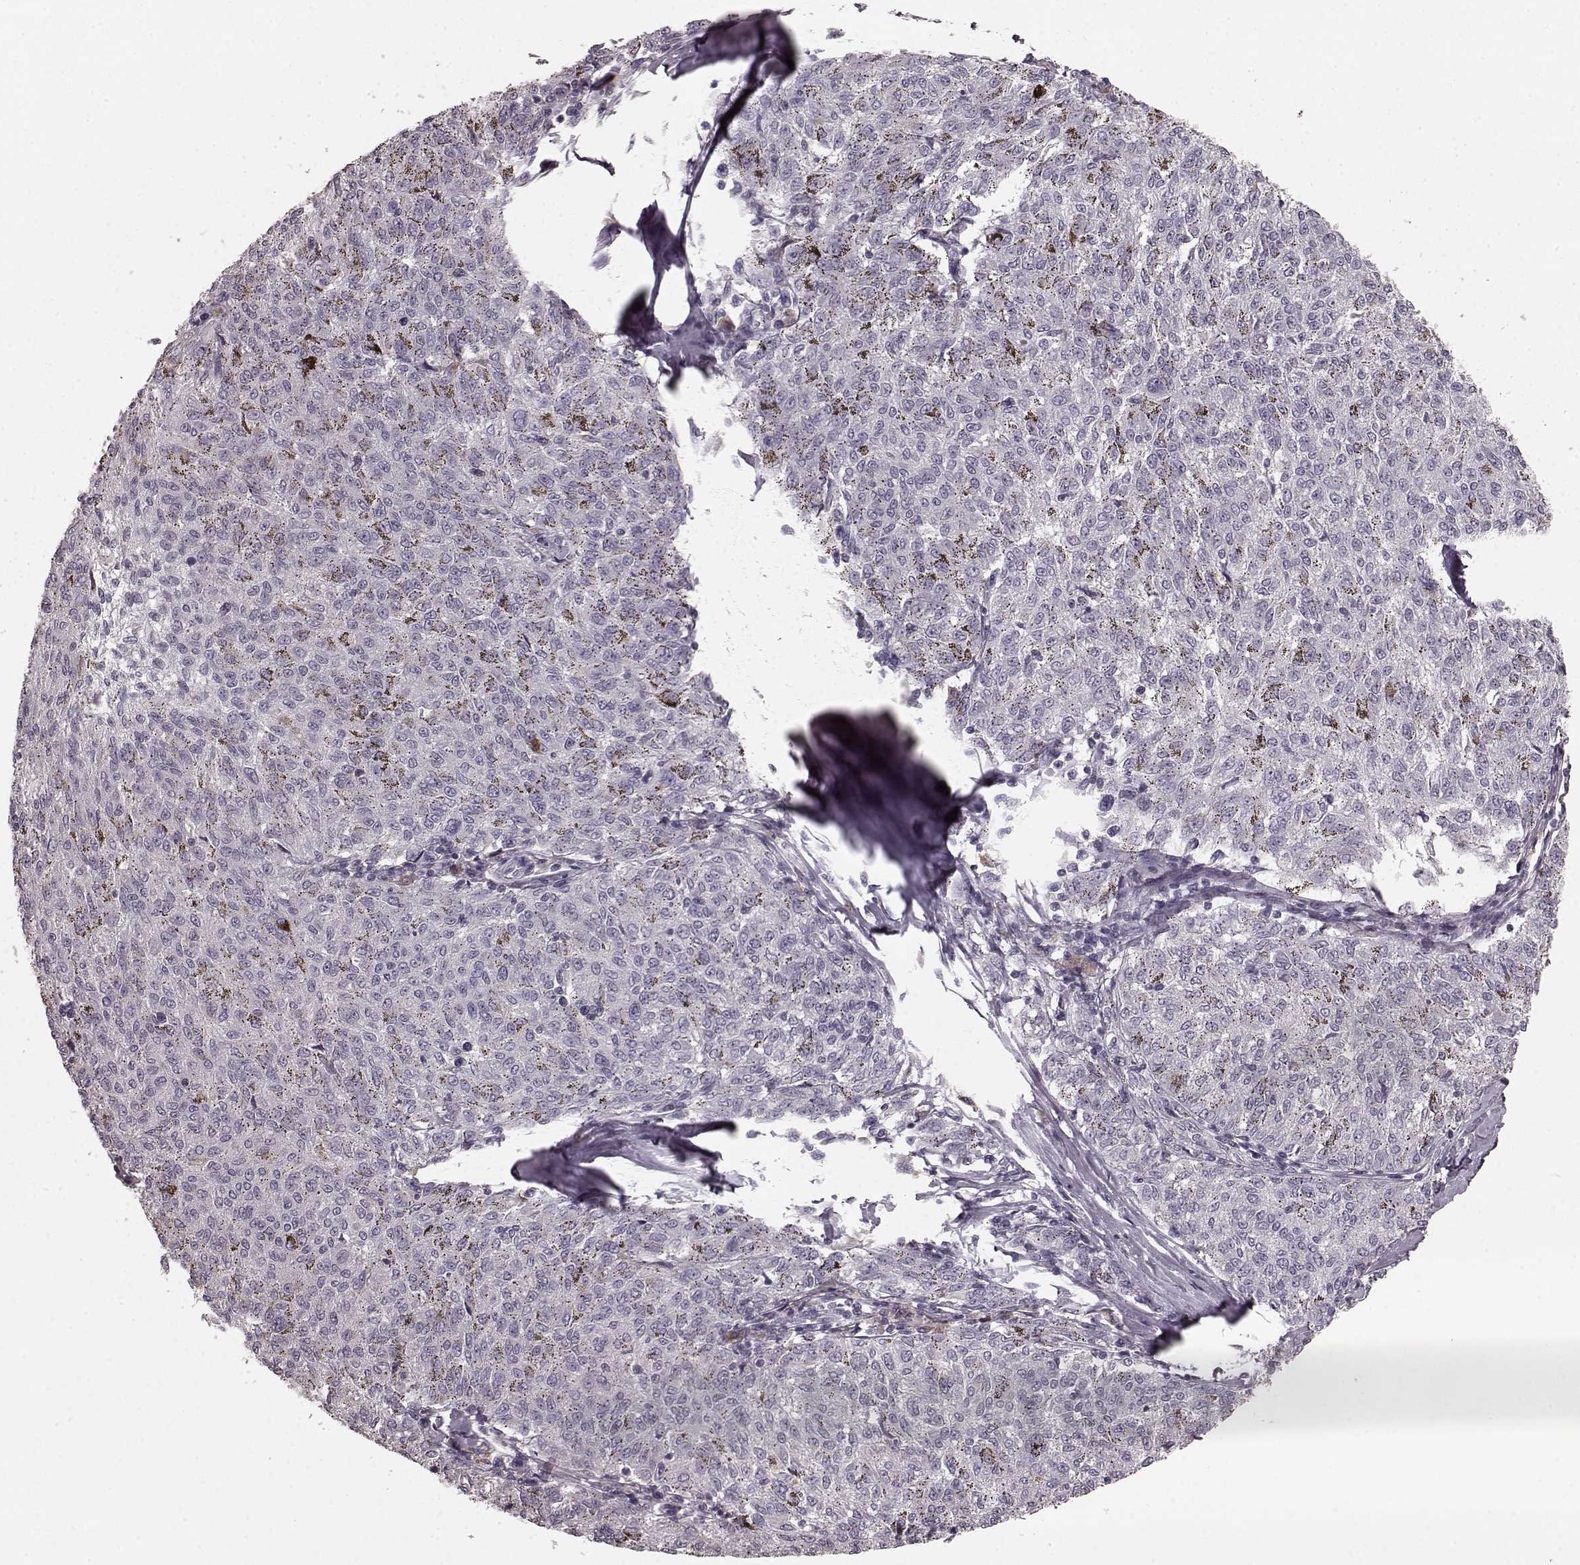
{"staining": {"intensity": "negative", "quantity": "none", "location": "none"}, "tissue": "melanoma", "cell_type": "Tumor cells", "image_type": "cancer", "snomed": [{"axis": "morphology", "description": "Malignant melanoma, NOS"}, {"axis": "topography", "description": "Skin"}], "caption": "Tumor cells are negative for brown protein staining in malignant melanoma.", "gene": "CD28", "patient": {"sex": "female", "age": 72}}